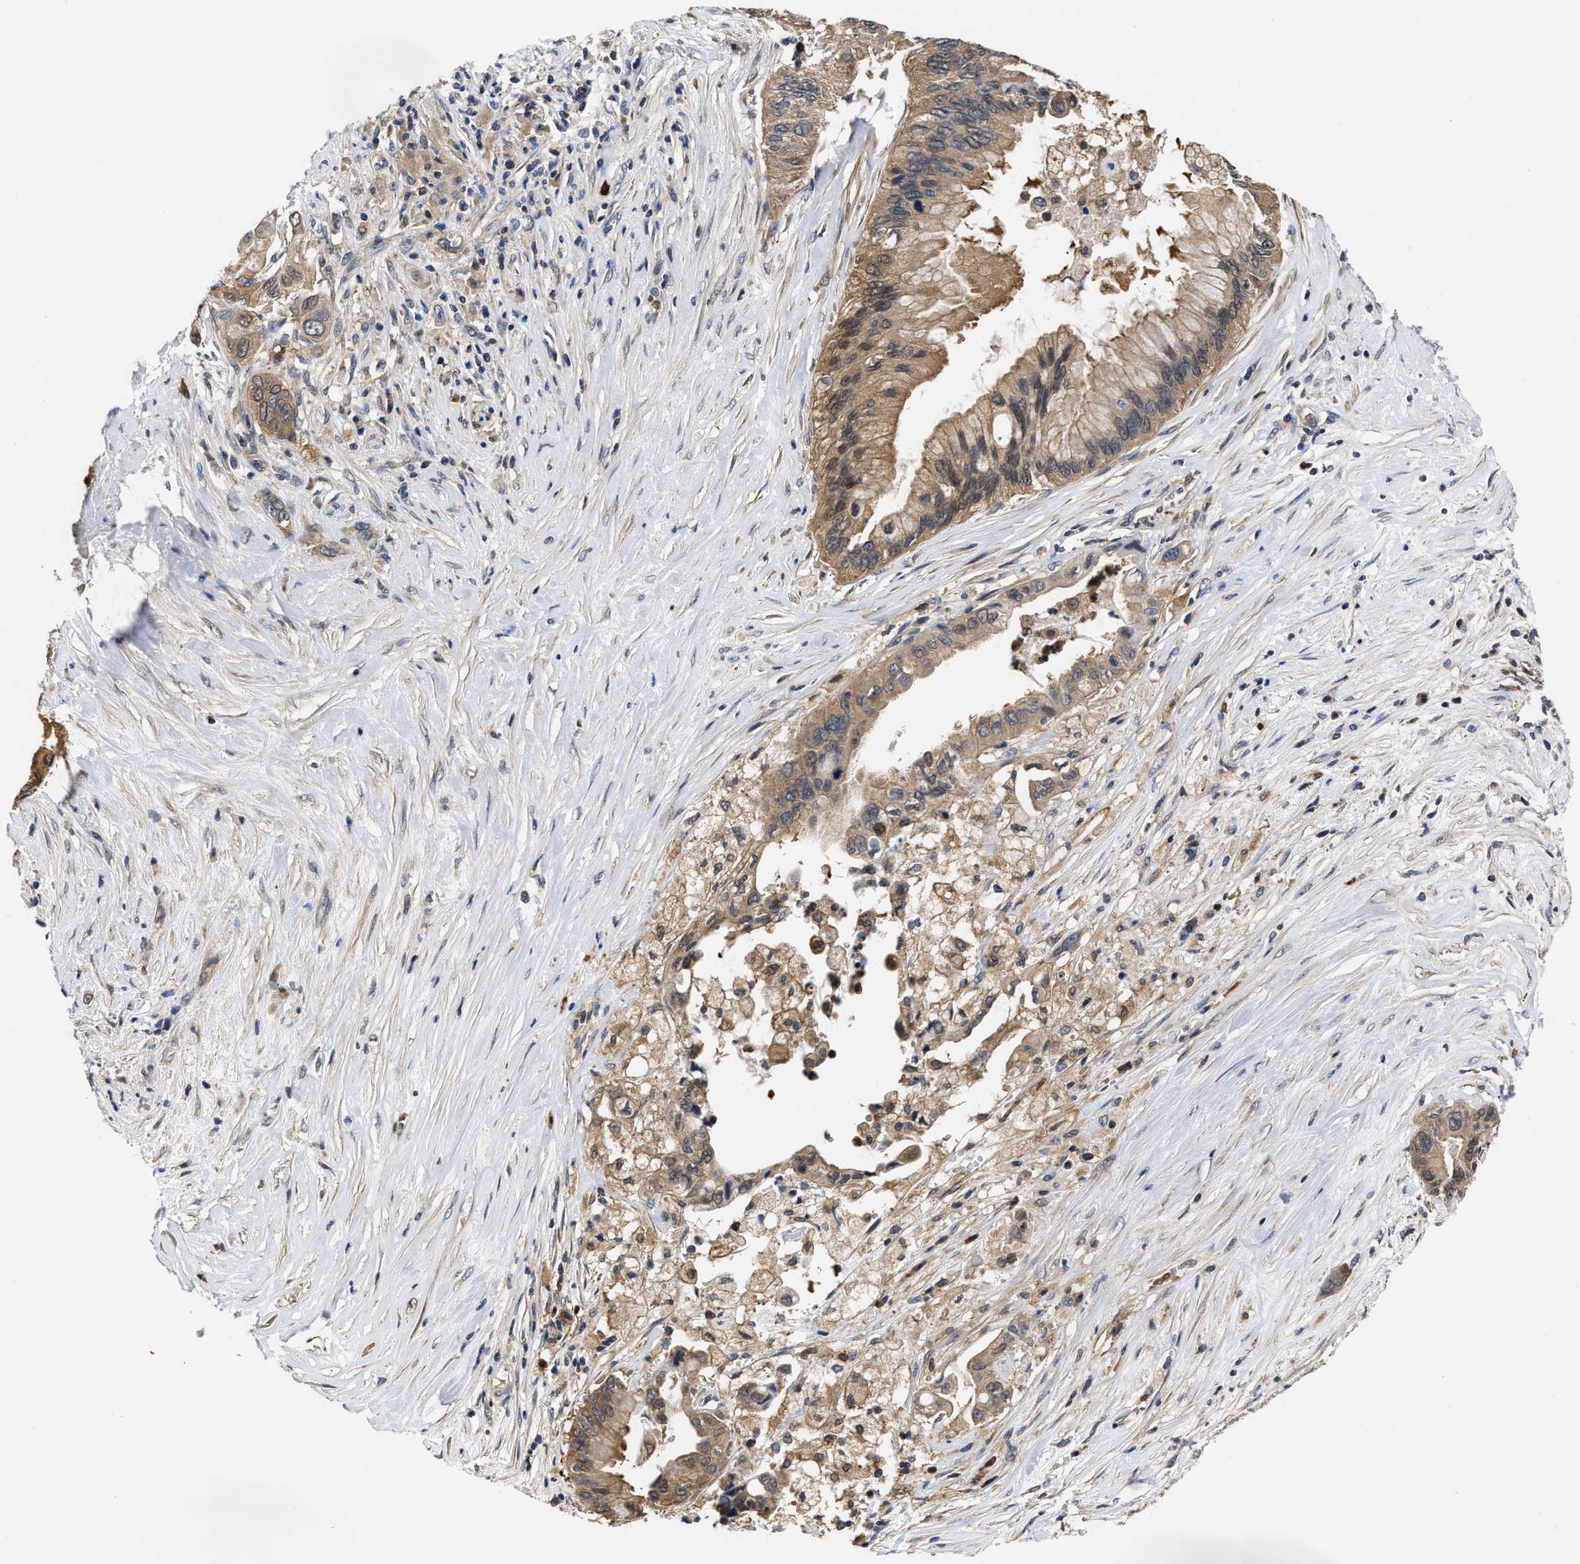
{"staining": {"intensity": "moderate", "quantity": ">75%", "location": "cytoplasmic/membranous"}, "tissue": "pancreatic cancer", "cell_type": "Tumor cells", "image_type": "cancer", "snomed": [{"axis": "morphology", "description": "Adenocarcinoma, NOS"}, {"axis": "topography", "description": "Pancreas"}], "caption": "Immunohistochemical staining of human pancreatic cancer (adenocarcinoma) reveals medium levels of moderate cytoplasmic/membranous protein positivity in approximately >75% of tumor cells.", "gene": "KLHDC1", "patient": {"sex": "female", "age": 73}}